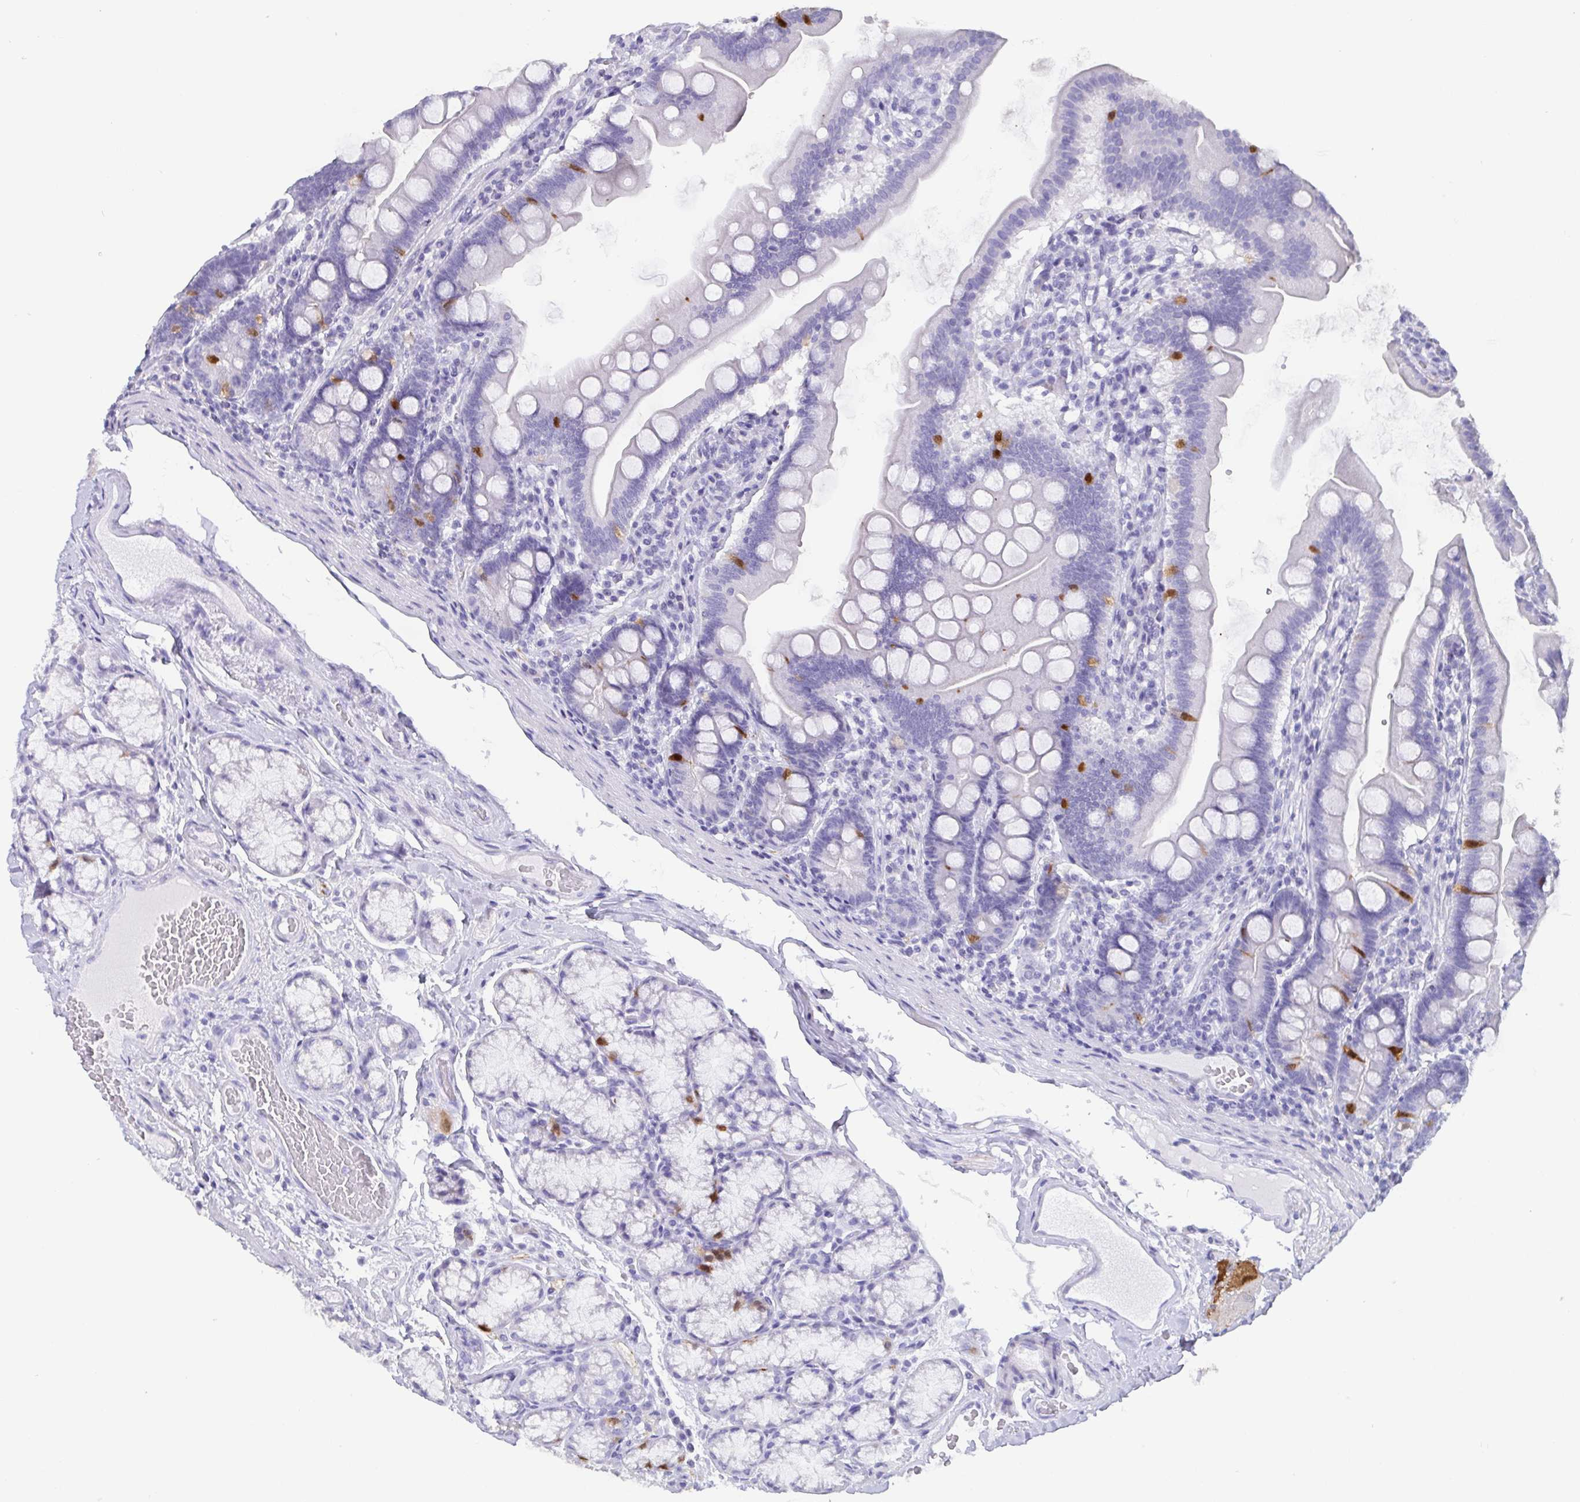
{"staining": {"intensity": "strong", "quantity": "<25%", "location": "cytoplasmic/membranous"}, "tissue": "duodenum", "cell_type": "Glandular cells", "image_type": "normal", "snomed": [{"axis": "morphology", "description": "Normal tissue, NOS"}, {"axis": "topography", "description": "Duodenum"}], "caption": "Benign duodenum was stained to show a protein in brown. There is medium levels of strong cytoplasmic/membranous staining in about <25% of glandular cells. (Stains: DAB in brown, nuclei in blue, Microscopy: brightfield microscopy at high magnification).", "gene": "SCGN", "patient": {"sex": "female", "age": 67}}